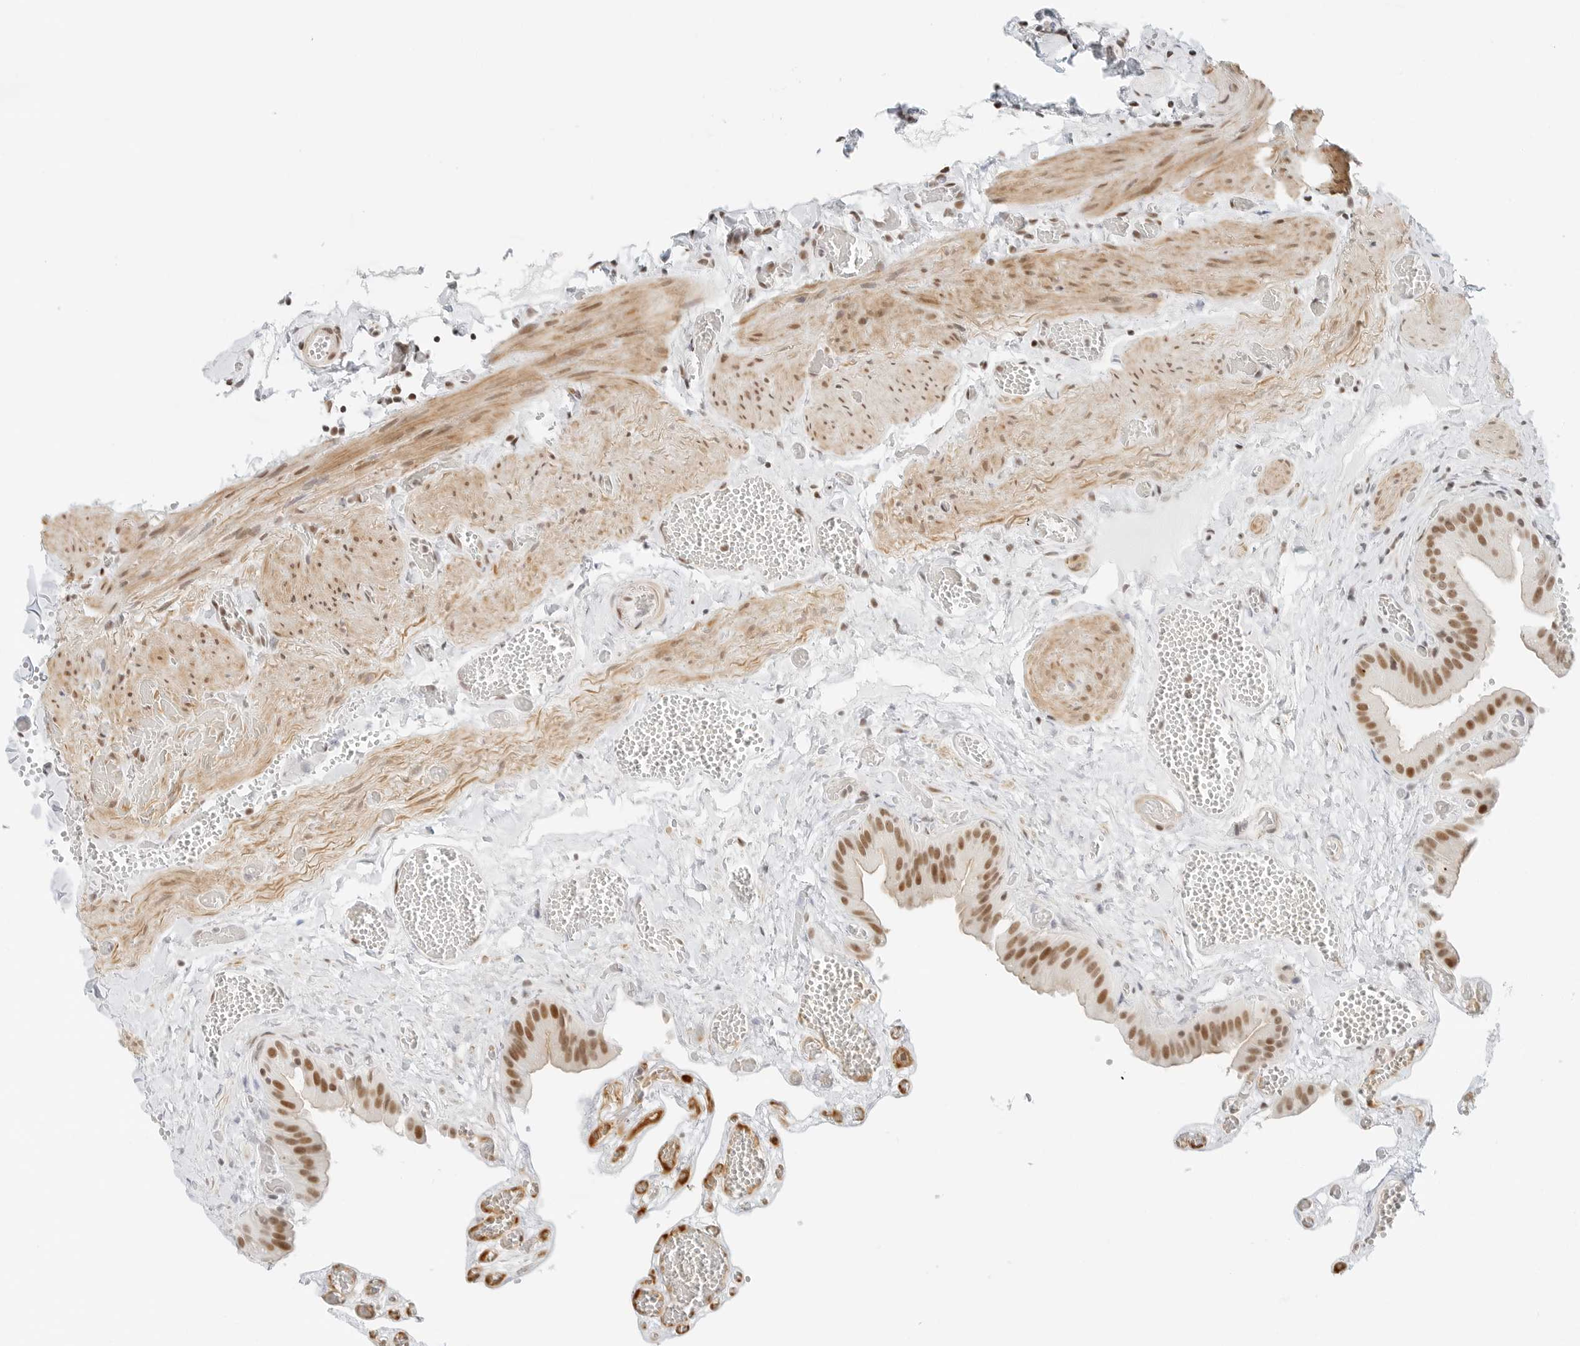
{"staining": {"intensity": "moderate", "quantity": ">75%", "location": "nuclear"}, "tissue": "gallbladder", "cell_type": "Glandular cells", "image_type": "normal", "snomed": [{"axis": "morphology", "description": "Normal tissue, NOS"}, {"axis": "topography", "description": "Gallbladder"}], "caption": "The immunohistochemical stain highlights moderate nuclear staining in glandular cells of unremarkable gallbladder. (Brightfield microscopy of DAB IHC at high magnification).", "gene": "CRTC2", "patient": {"sex": "female", "age": 64}}